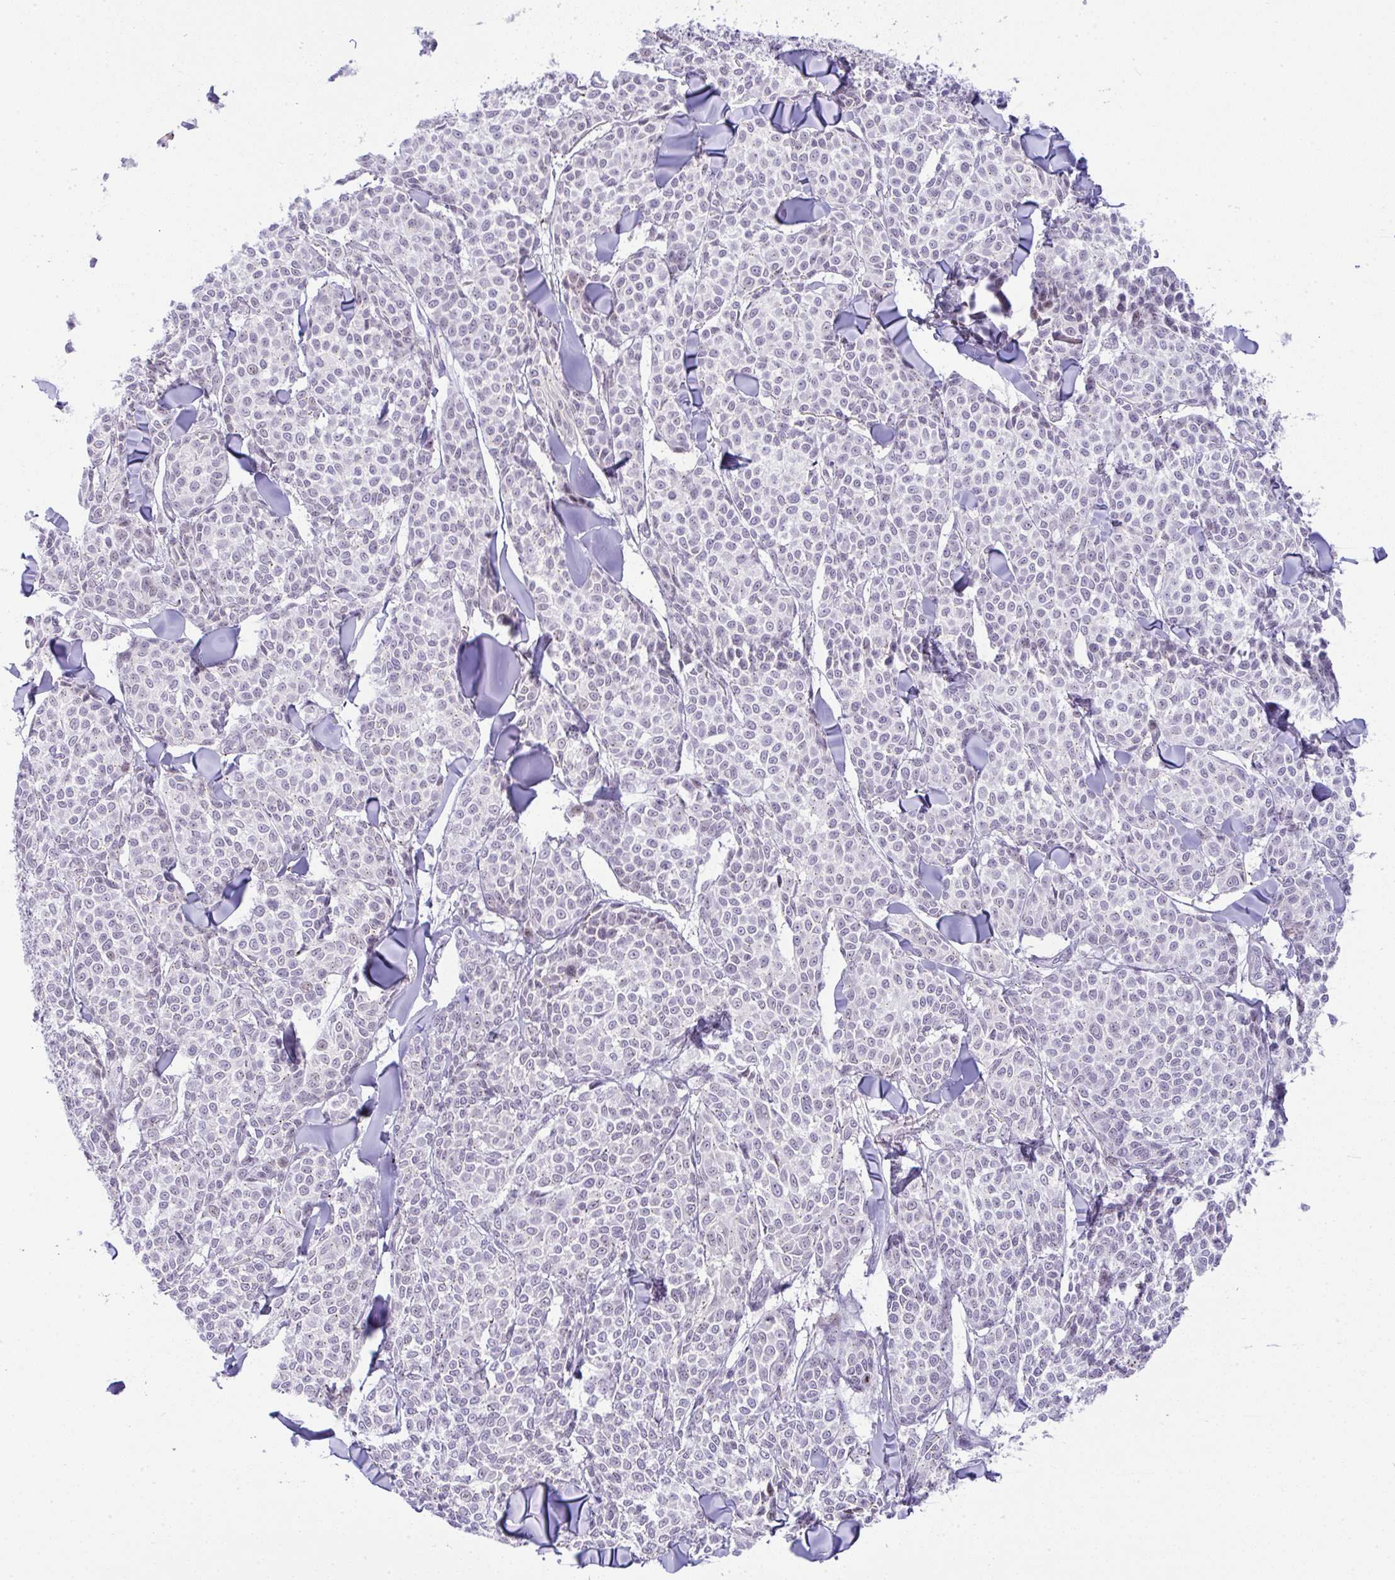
{"staining": {"intensity": "weak", "quantity": "25%-75%", "location": "cytoplasmic/membranous"}, "tissue": "melanoma", "cell_type": "Tumor cells", "image_type": "cancer", "snomed": [{"axis": "morphology", "description": "Malignant melanoma, NOS"}, {"axis": "topography", "description": "Skin"}], "caption": "Malignant melanoma tissue displays weak cytoplasmic/membranous expression in approximately 25%-75% of tumor cells, visualized by immunohistochemistry.", "gene": "FAM177A1", "patient": {"sex": "male", "age": 46}}